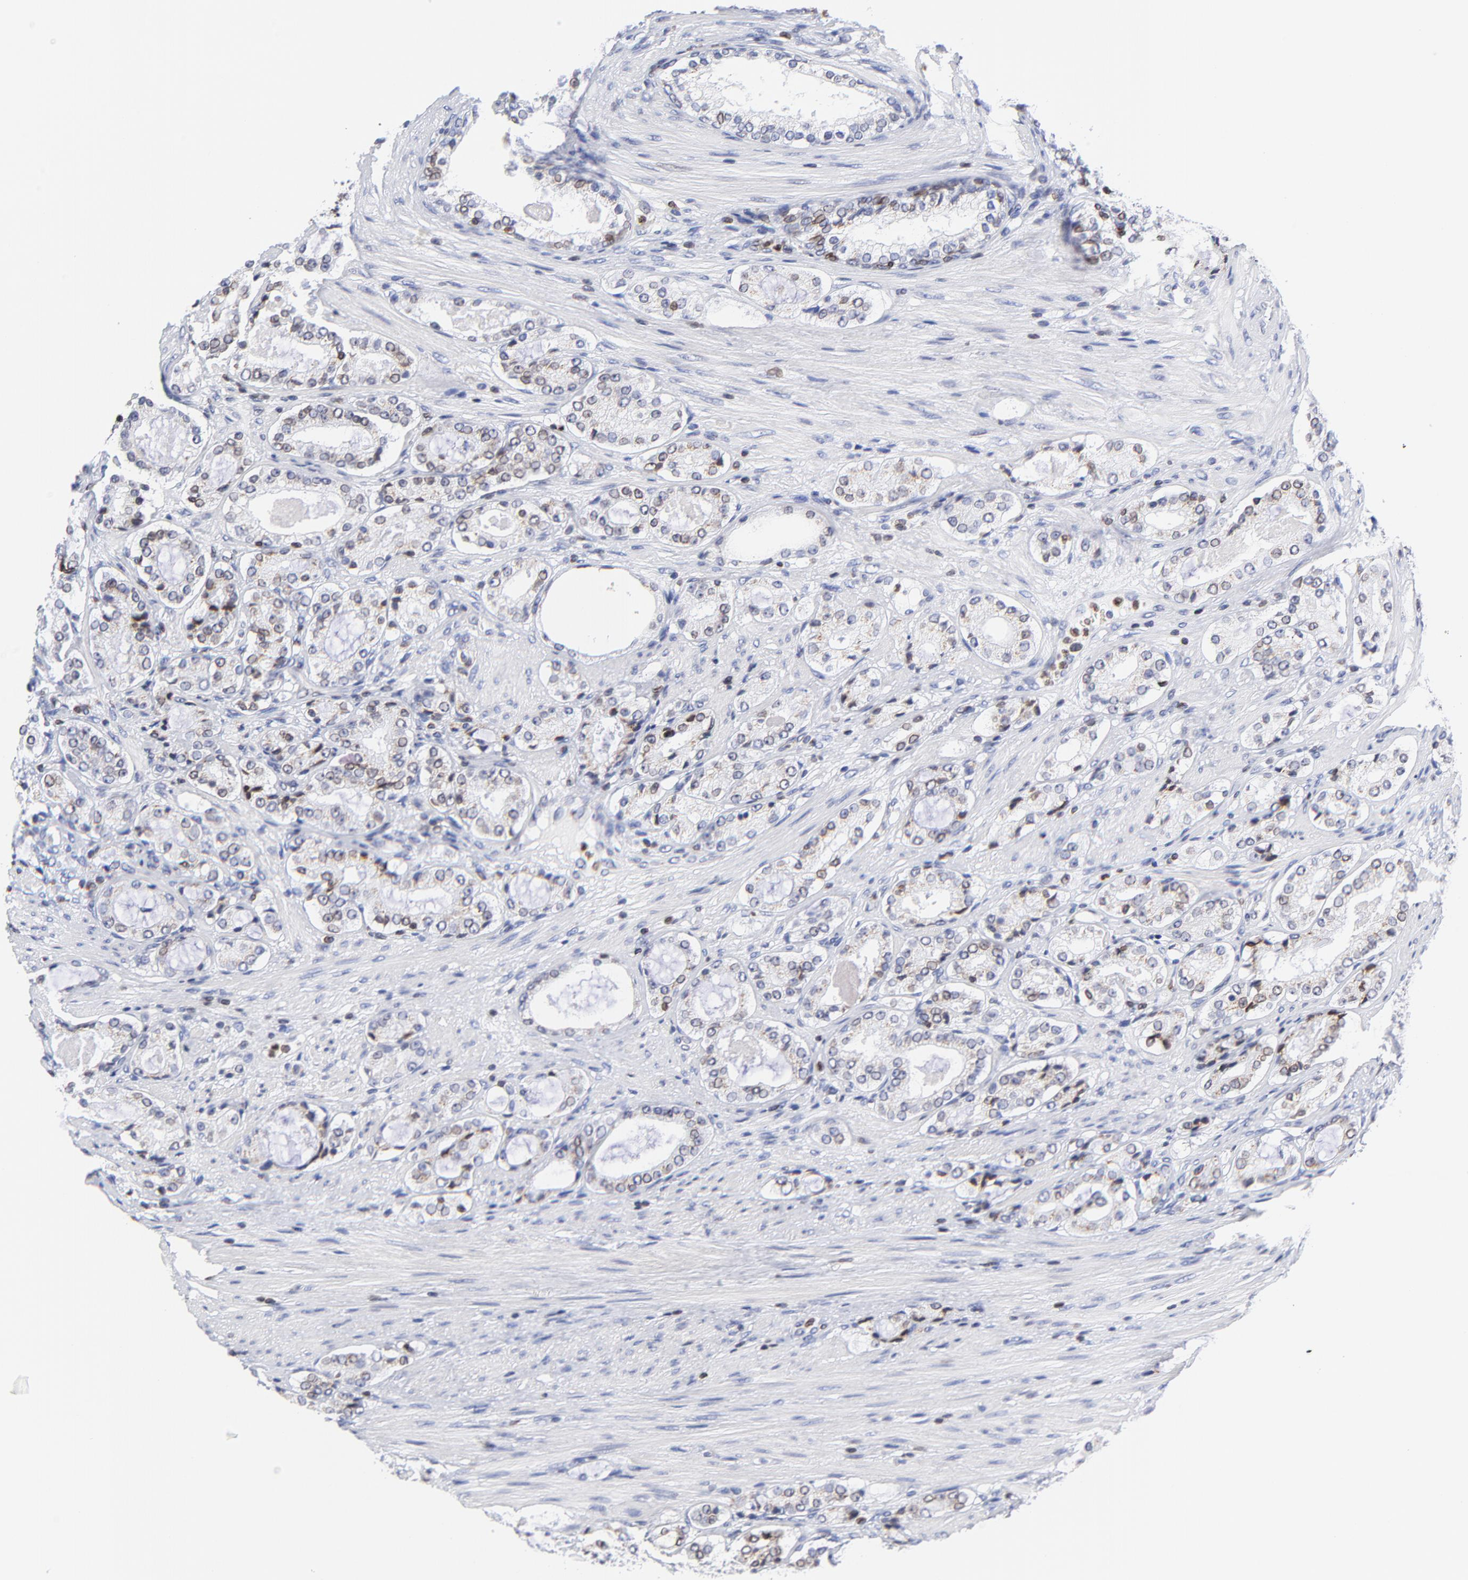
{"staining": {"intensity": "weak", "quantity": "<25%", "location": "cytoplasmic/membranous,nuclear"}, "tissue": "prostate cancer", "cell_type": "Tumor cells", "image_type": "cancer", "snomed": [{"axis": "morphology", "description": "Adenocarcinoma, High grade"}, {"axis": "topography", "description": "Prostate"}], "caption": "Tumor cells show no significant protein expression in prostate cancer (high-grade adenocarcinoma). (IHC, brightfield microscopy, high magnification).", "gene": "THAP7", "patient": {"sex": "male", "age": 72}}